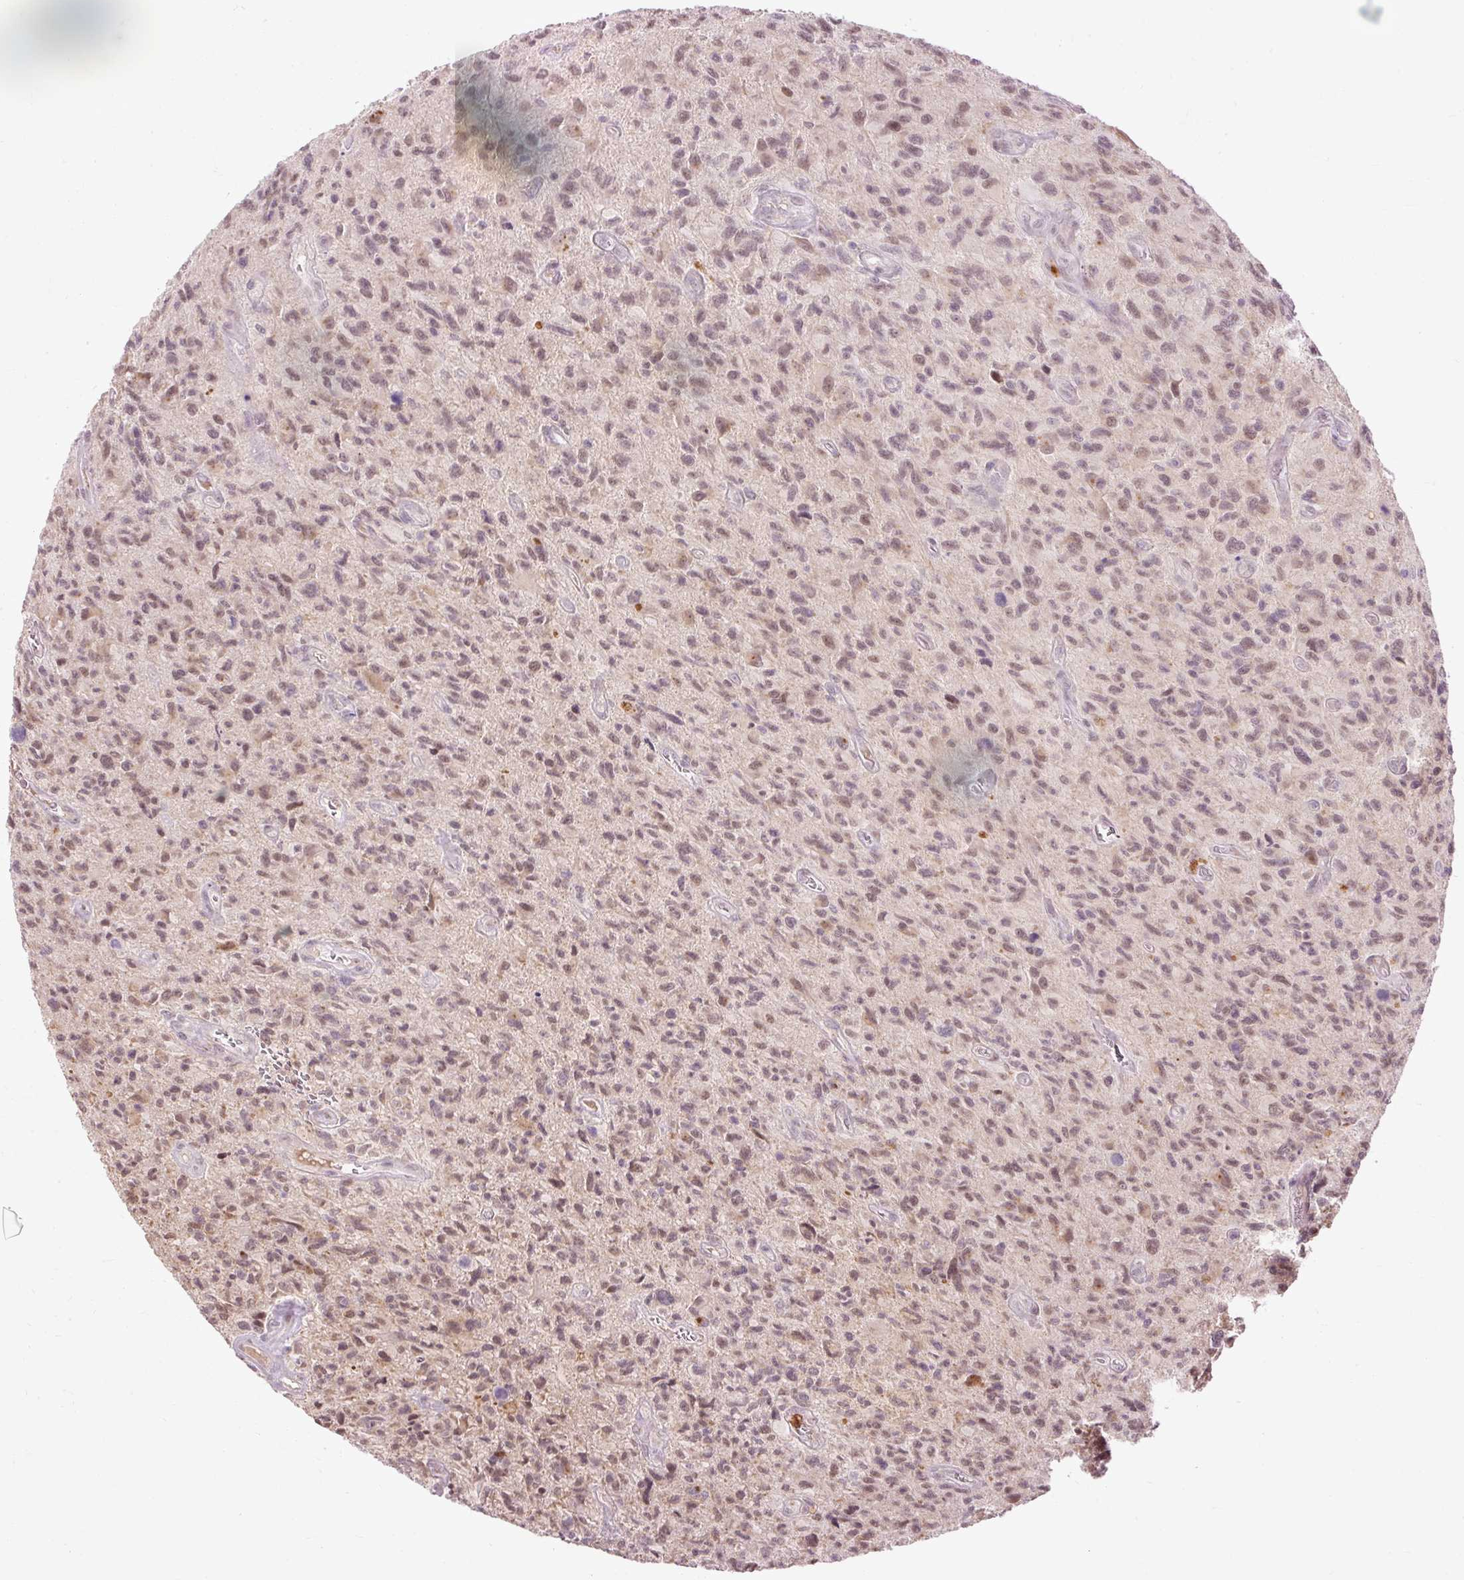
{"staining": {"intensity": "weak", "quantity": ">75%", "location": "nuclear"}, "tissue": "glioma", "cell_type": "Tumor cells", "image_type": "cancer", "snomed": [{"axis": "morphology", "description": "Glioma, malignant, High grade"}, {"axis": "topography", "description": "Brain"}], "caption": "This histopathology image shows immunohistochemistry staining of glioma, with low weak nuclear expression in about >75% of tumor cells.", "gene": "PRDX5", "patient": {"sex": "male", "age": 76}}